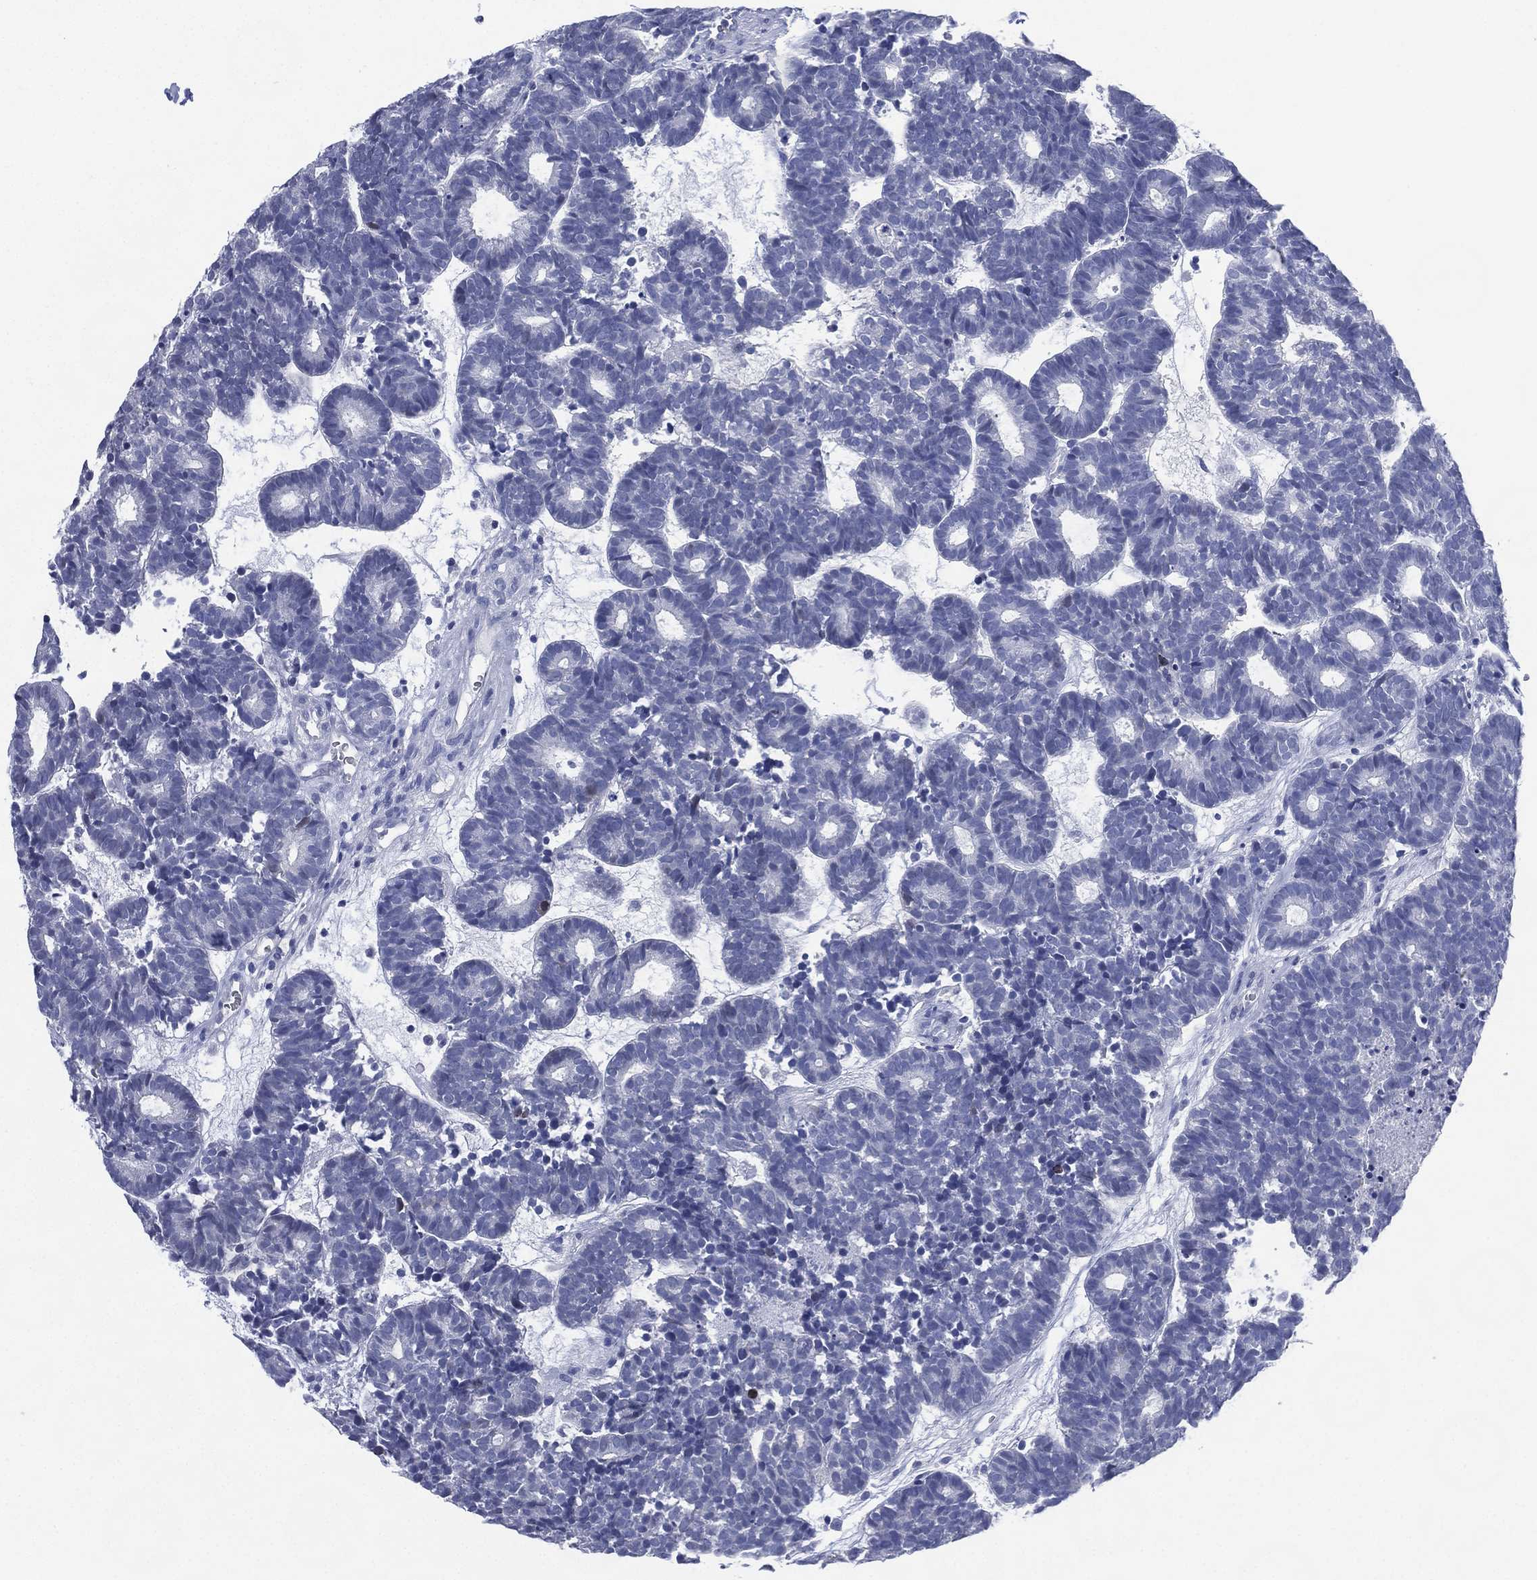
{"staining": {"intensity": "negative", "quantity": "none", "location": "none"}, "tissue": "head and neck cancer", "cell_type": "Tumor cells", "image_type": "cancer", "snomed": [{"axis": "morphology", "description": "Adenocarcinoma, NOS"}, {"axis": "topography", "description": "Head-Neck"}], "caption": "IHC micrograph of head and neck cancer (adenocarcinoma) stained for a protein (brown), which exhibits no staining in tumor cells. (DAB (3,3'-diaminobenzidine) immunohistochemistry with hematoxylin counter stain).", "gene": "TMEM247", "patient": {"sex": "female", "age": 81}}